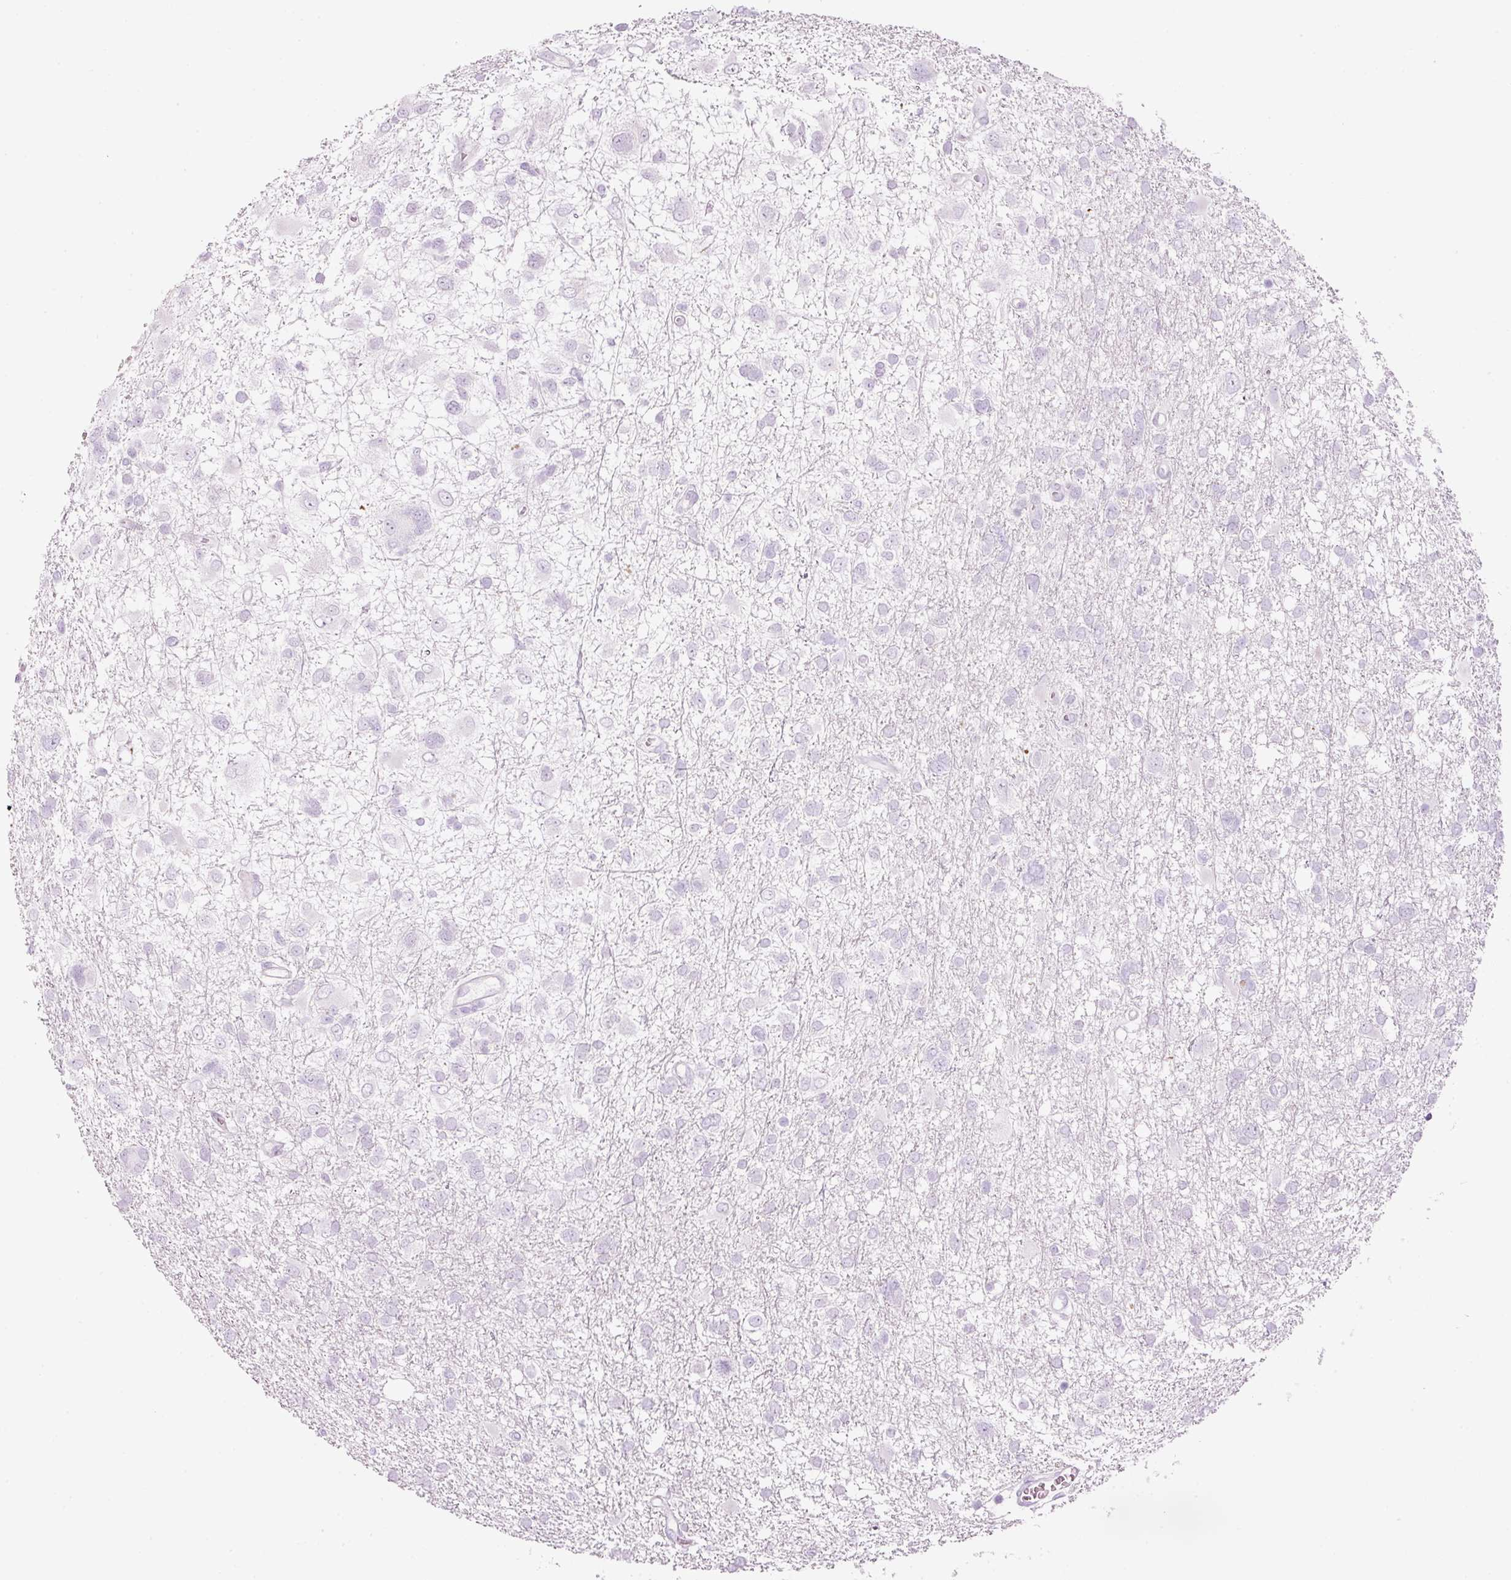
{"staining": {"intensity": "negative", "quantity": "none", "location": "none"}, "tissue": "glioma", "cell_type": "Tumor cells", "image_type": "cancer", "snomed": [{"axis": "morphology", "description": "Glioma, malignant, High grade"}, {"axis": "topography", "description": "Brain"}], "caption": "There is no significant staining in tumor cells of malignant high-grade glioma.", "gene": "CARD16", "patient": {"sex": "male", "age": 61}}